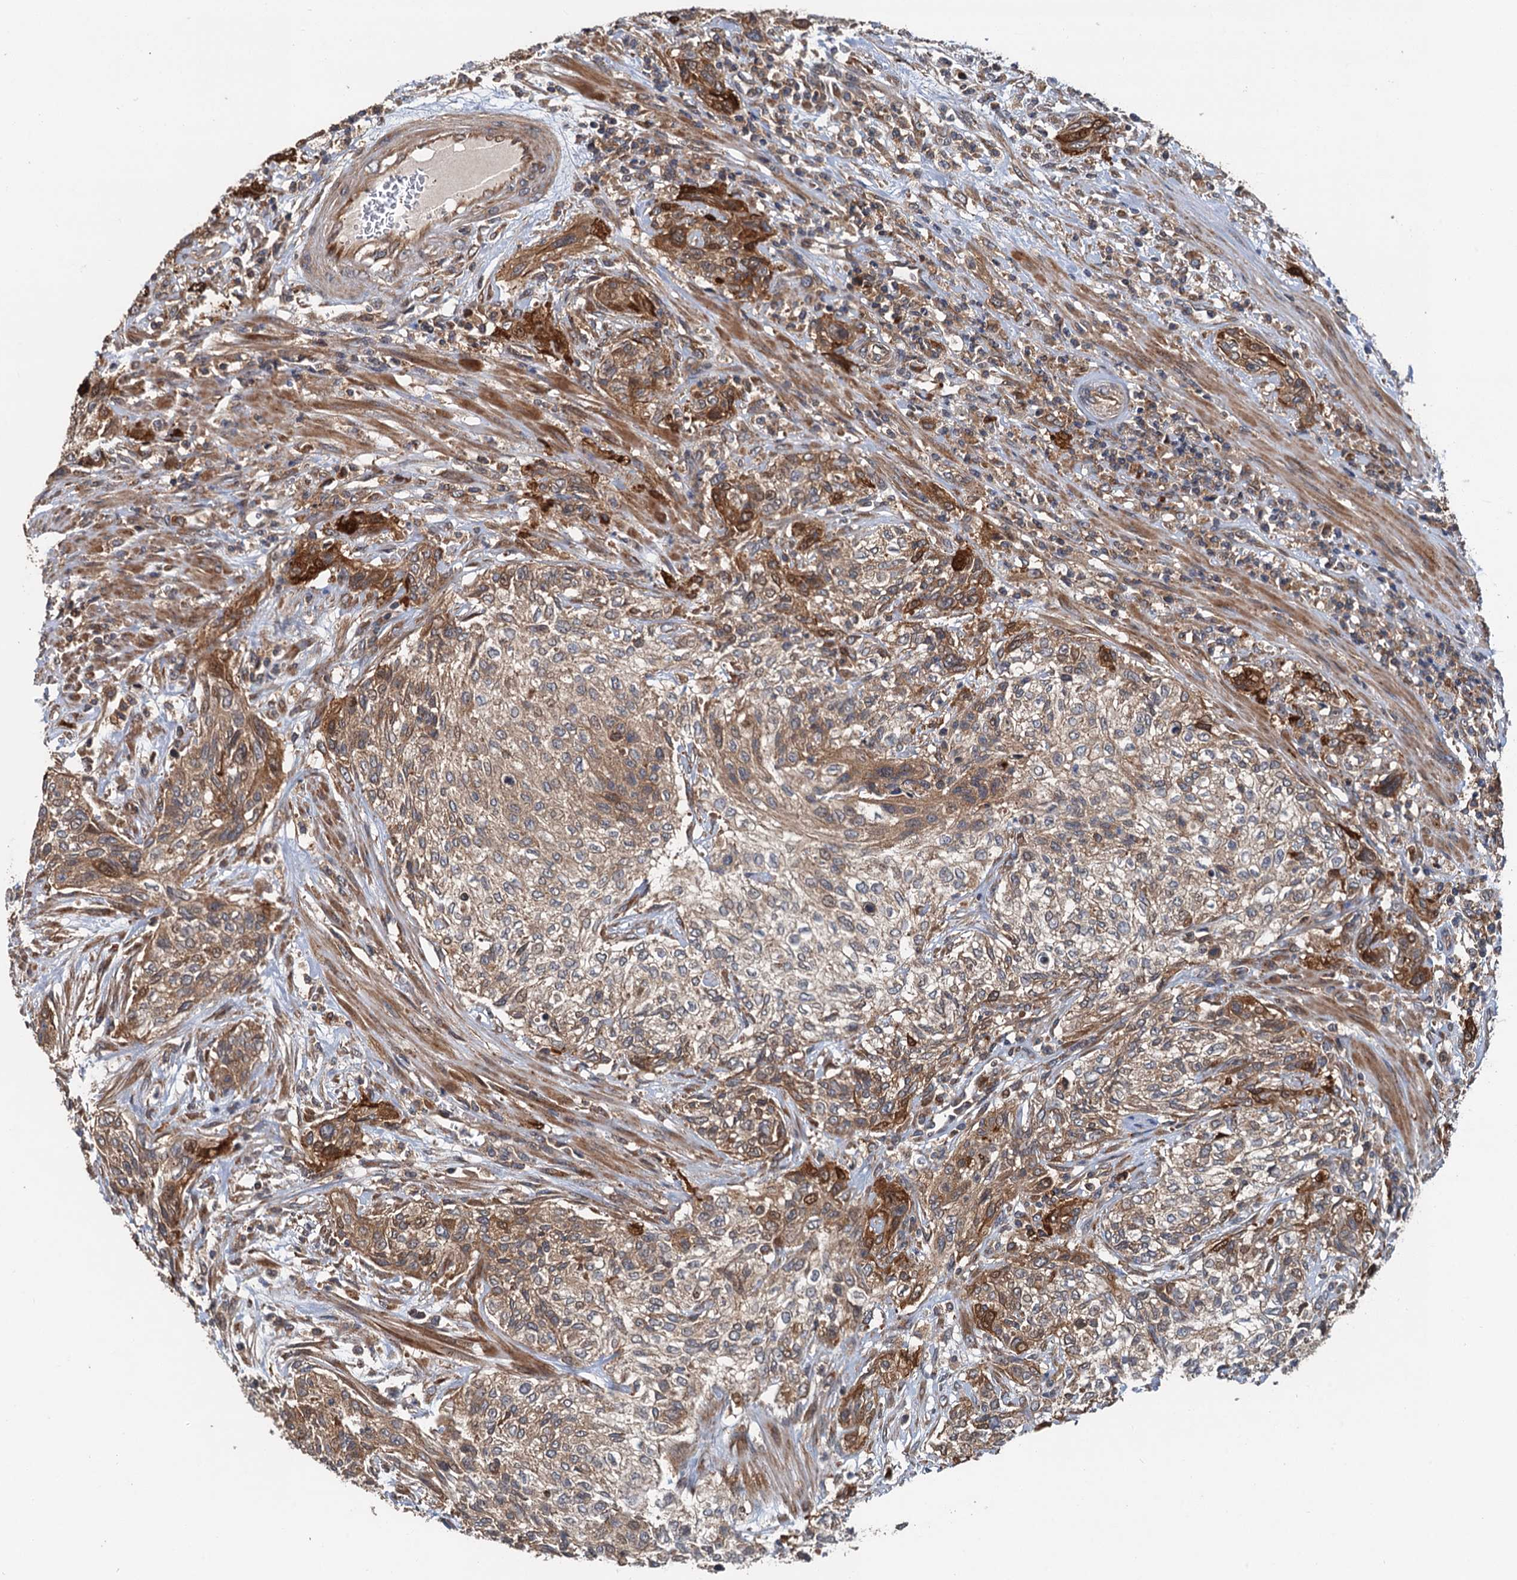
{"staining": {"intensity": "moderate", "quantity": "25%-75%", "location": "cytoplasmic/membranous"}, "tissue": "urothelial cancer", "cell_type": "Tumor cells", "image_type": "cancer", "snomed": [{"axis": "morphology", "description": "Normal tissue, NOS"}, {"axis": "morphology", "description": "Urothelial carcinoma, NOS"}, {"axis": "topography", "description": "Urinary bladder"}, {"axis": "topography", "description": "Peripheral nerve tissue"}], "caption": "Tumor cells show medium levels of moderate cytoplasmic/membranous positivity in approximately 25%-75% of cells in urothelial cancer.", "gene": "COG3", "patient": {"sex": "male", "age": 35}}